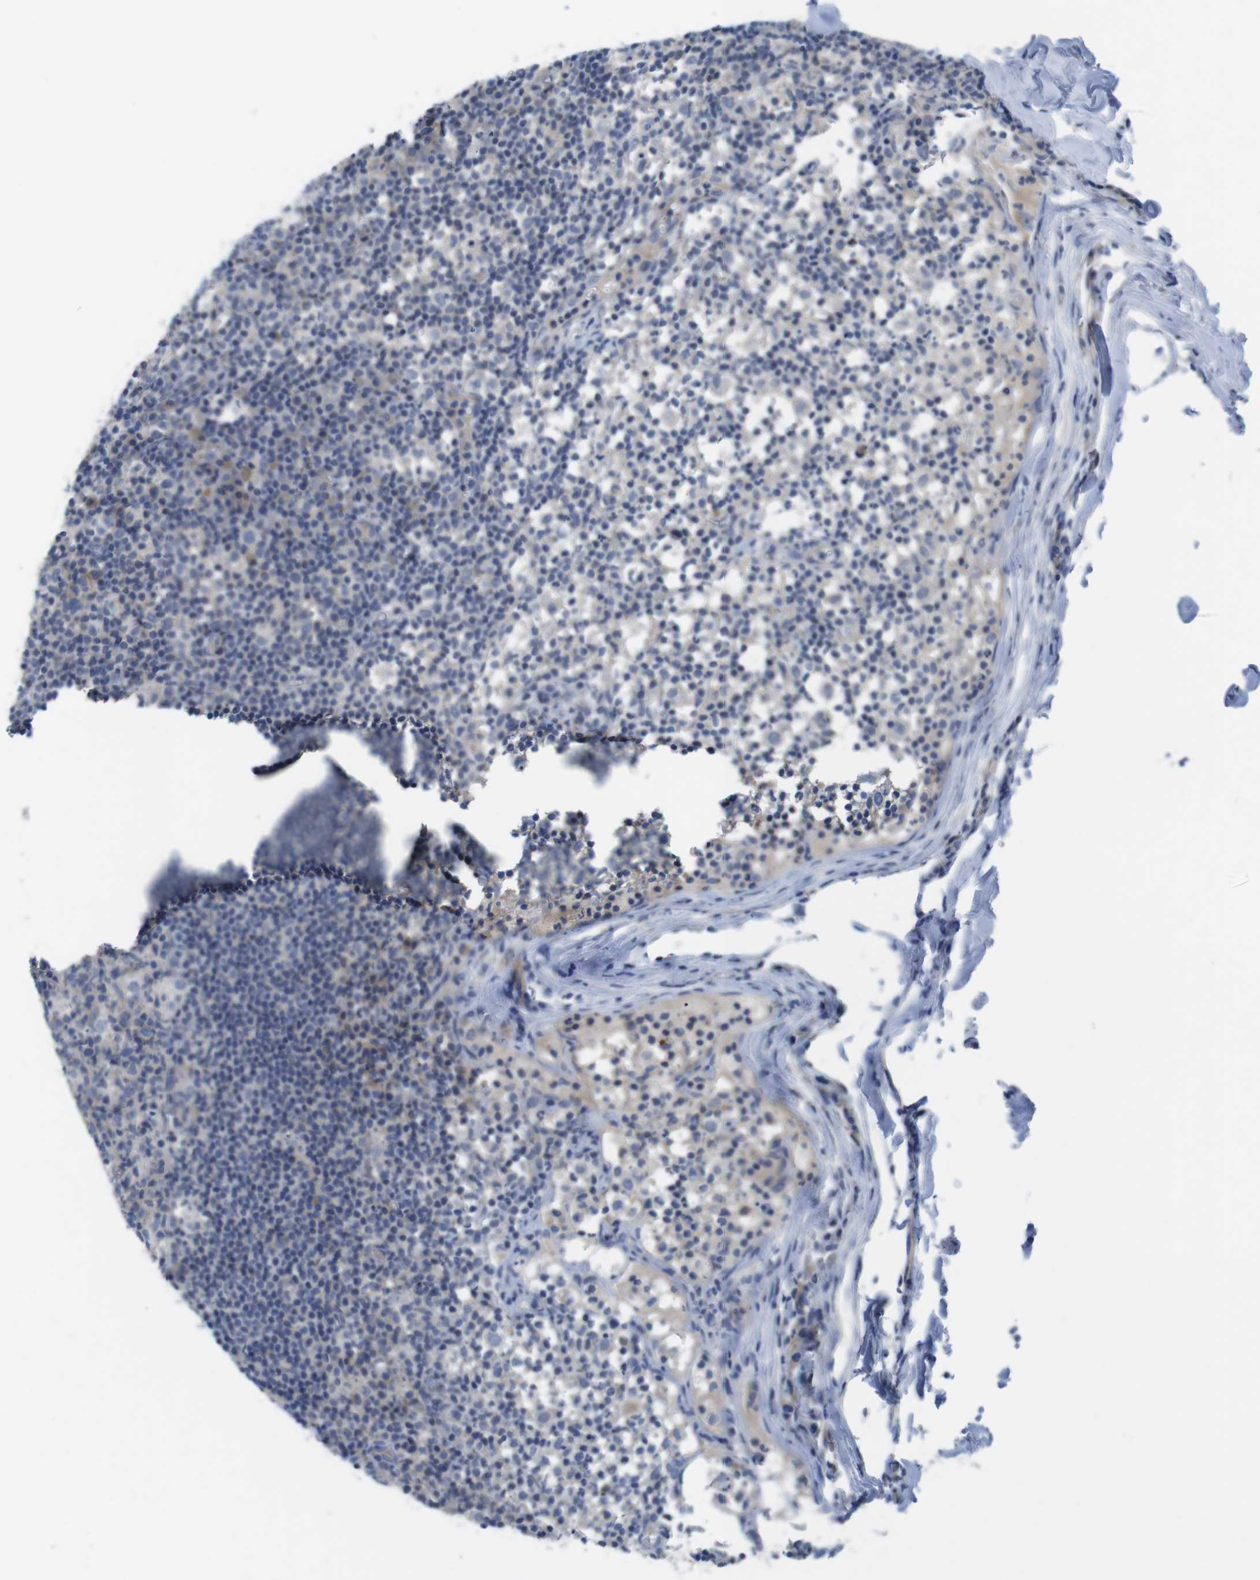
{"staining": {"intensity": "weak", "quantity": "<25%", "location": "cytoplasmic/membranous"}, "tissue": "lymph node", "cell_type": "Germinal center cells", "image_type": "normal", "snomed": [{"axis": "morphology", "description": "Normal tissue, NOS"}, {"axis": "morphology", "description": "Inflammation, NOS"}, {"axis": "topography", "description": "Lymph node"}], "caption": "Immunohistochemical staining of unremarkable lymph node reveals no significant expression in germinal center cells. The staining was performed using DAB (3,3'-diaminobenzidine) to visualize the protein expression in brown, while the nuclei were stained in blue with hematoxylin (Magnification: 20x).", "gene": "SCRIB", "patient": {"sex": "male", "age": 55}}